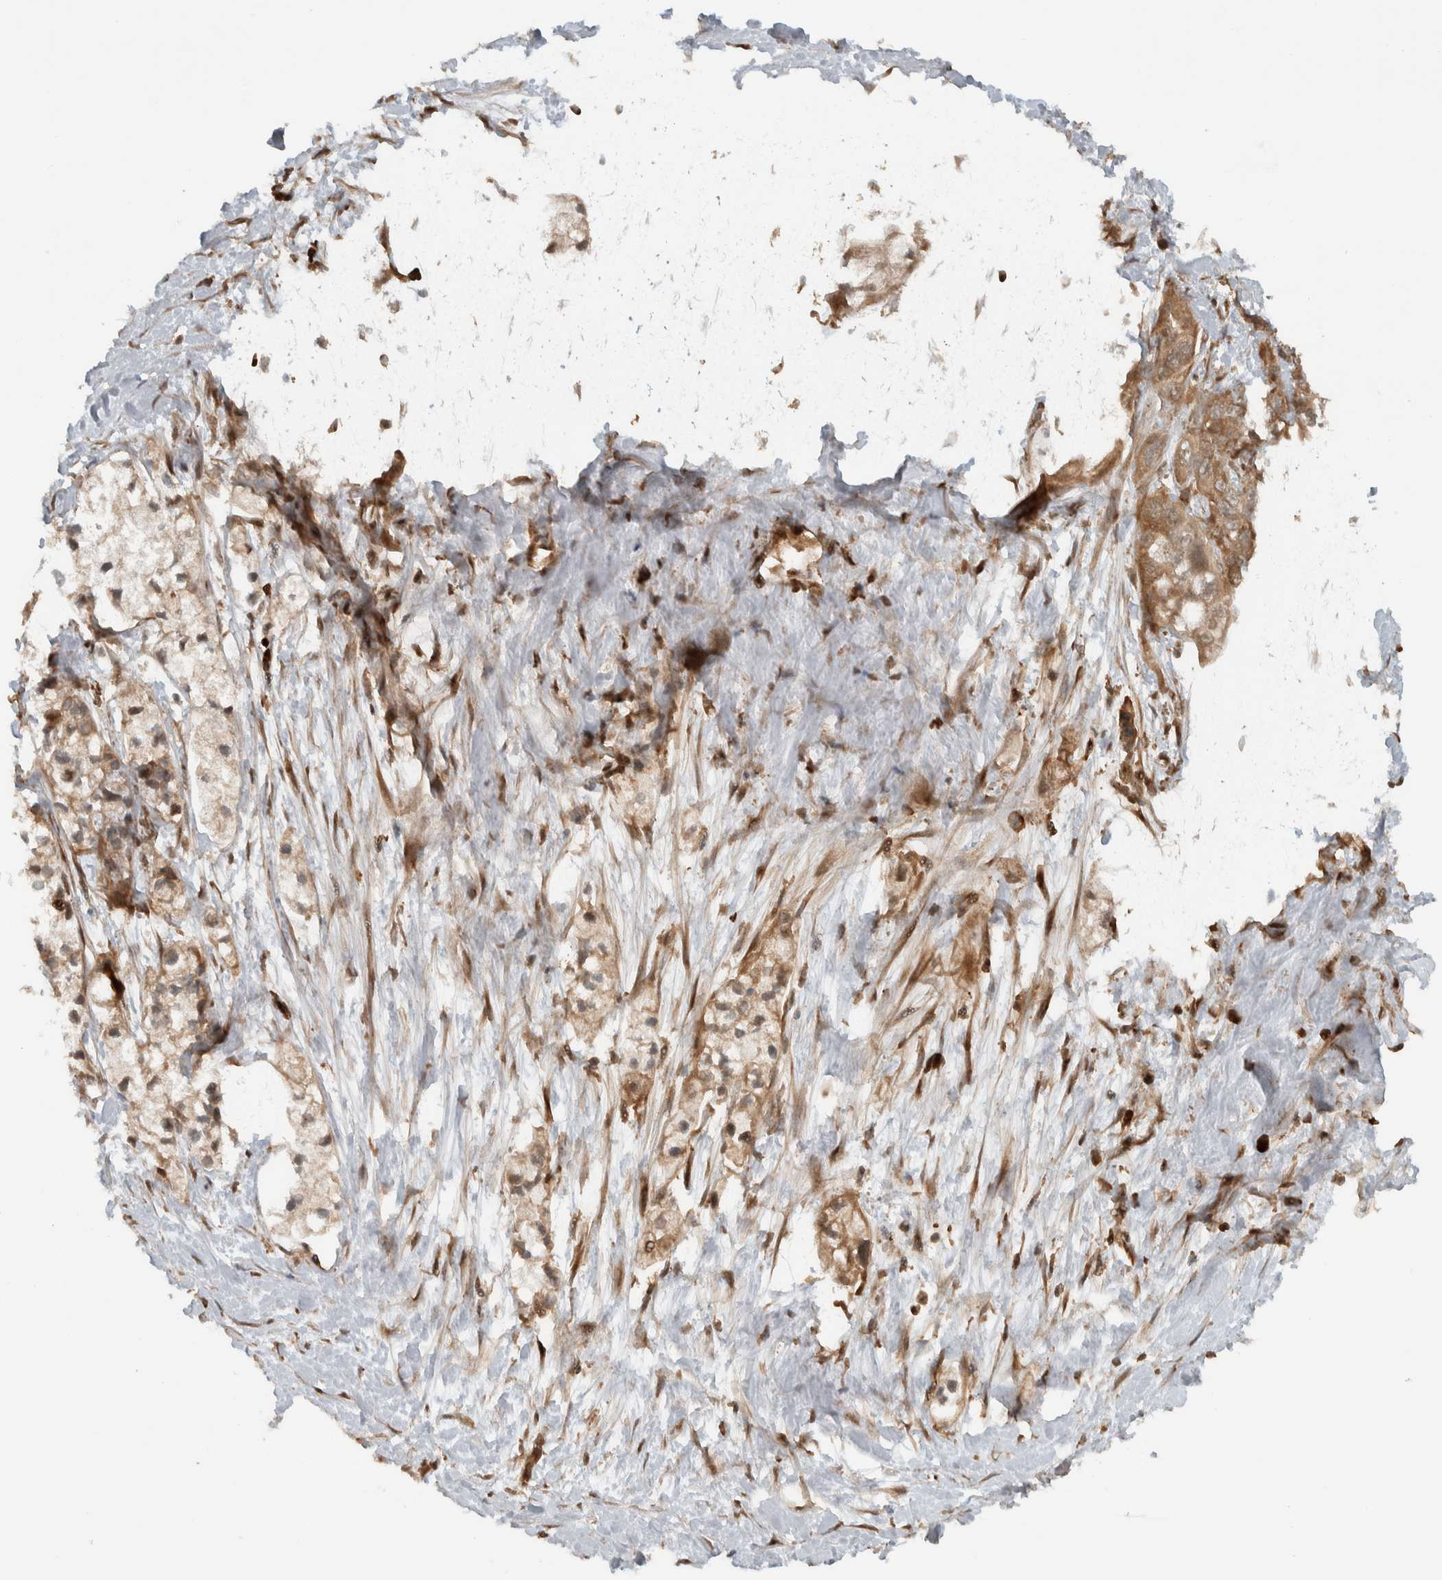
{"staining": {"intensity": "moderate", "quantity": ">75%", "location": "cytoplasmic/membranous"}, "tissue": "pancreatic cancer", "cell_type": "Tumor cells", "image_type": "cancer", "snomed": [{"axis": "morphology", "description": "Adenocarcinoma, NOS"}, {"axis": "topography", "description": "Pancreas"}], "caption": "Immunohistochemical staining of pancreatic cancer displays moderate cytoplasmic/membranous protein staining in about >75% of tumor cells.", "gene": "CNTROB", "patient": {"sex": "male", "age": 74}}